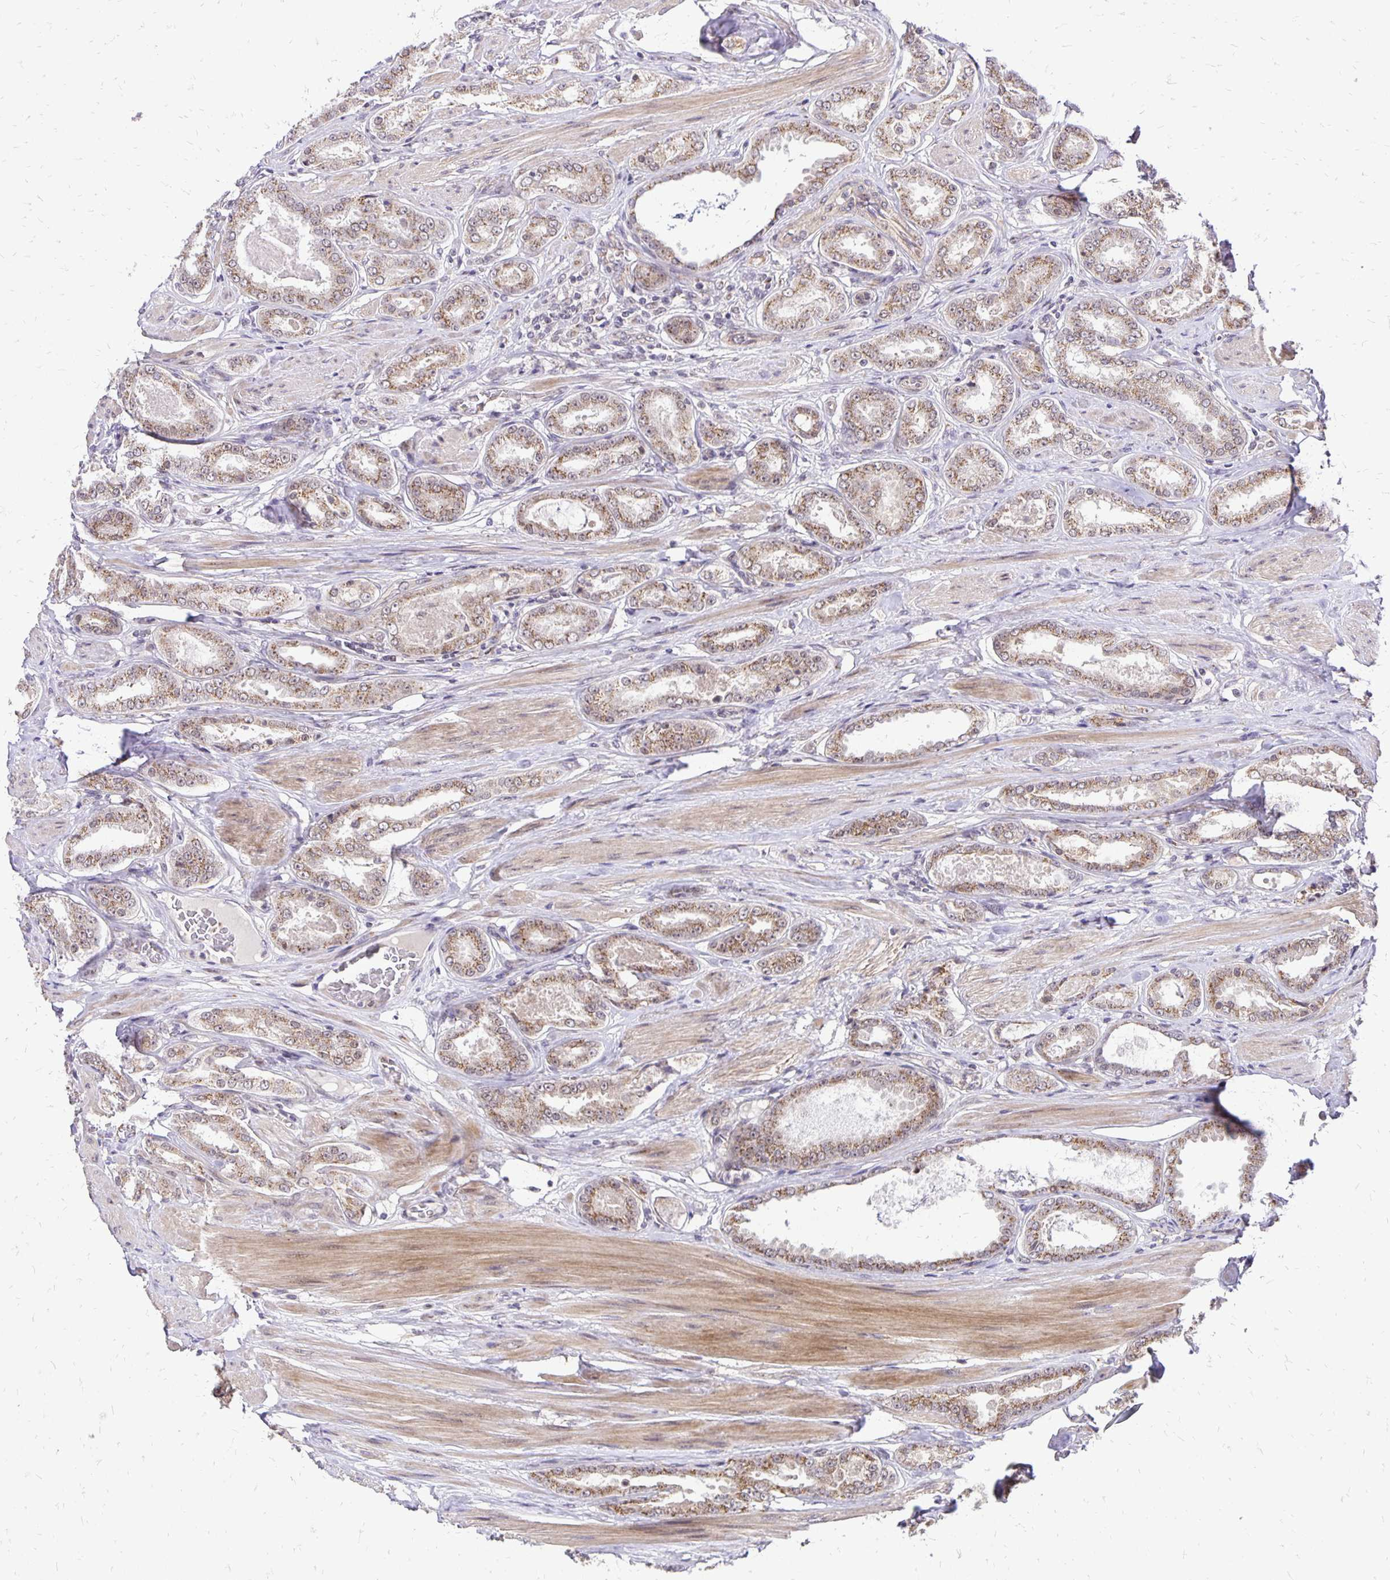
{"staining": {"intensity": "moderate", "quantity": ">75%", "location": "cytoplasmic/membranous"}, "tissue": "prostate cancer", "cell_type": "Tumor cells", "image_type": "cancer", "snomed": [{"axis": "morphology", "description": "Adenocarcinoma, High grade"}, {"axis": "topography", "description": "Prostate"}], "caption": "Prostate cancer (high-grade adenocarcinoma) stained with DAB (3,3'-diaminobenzidine) IHC demonstrates medium levels of moderate cytoplasmic/membranous staining in about >75% of tumor cells. (DAB = brown stain, brightfield microscopy at high magnification).", "gene": "GOLGA5", "patient": {"sex": "male", "age": 63}}